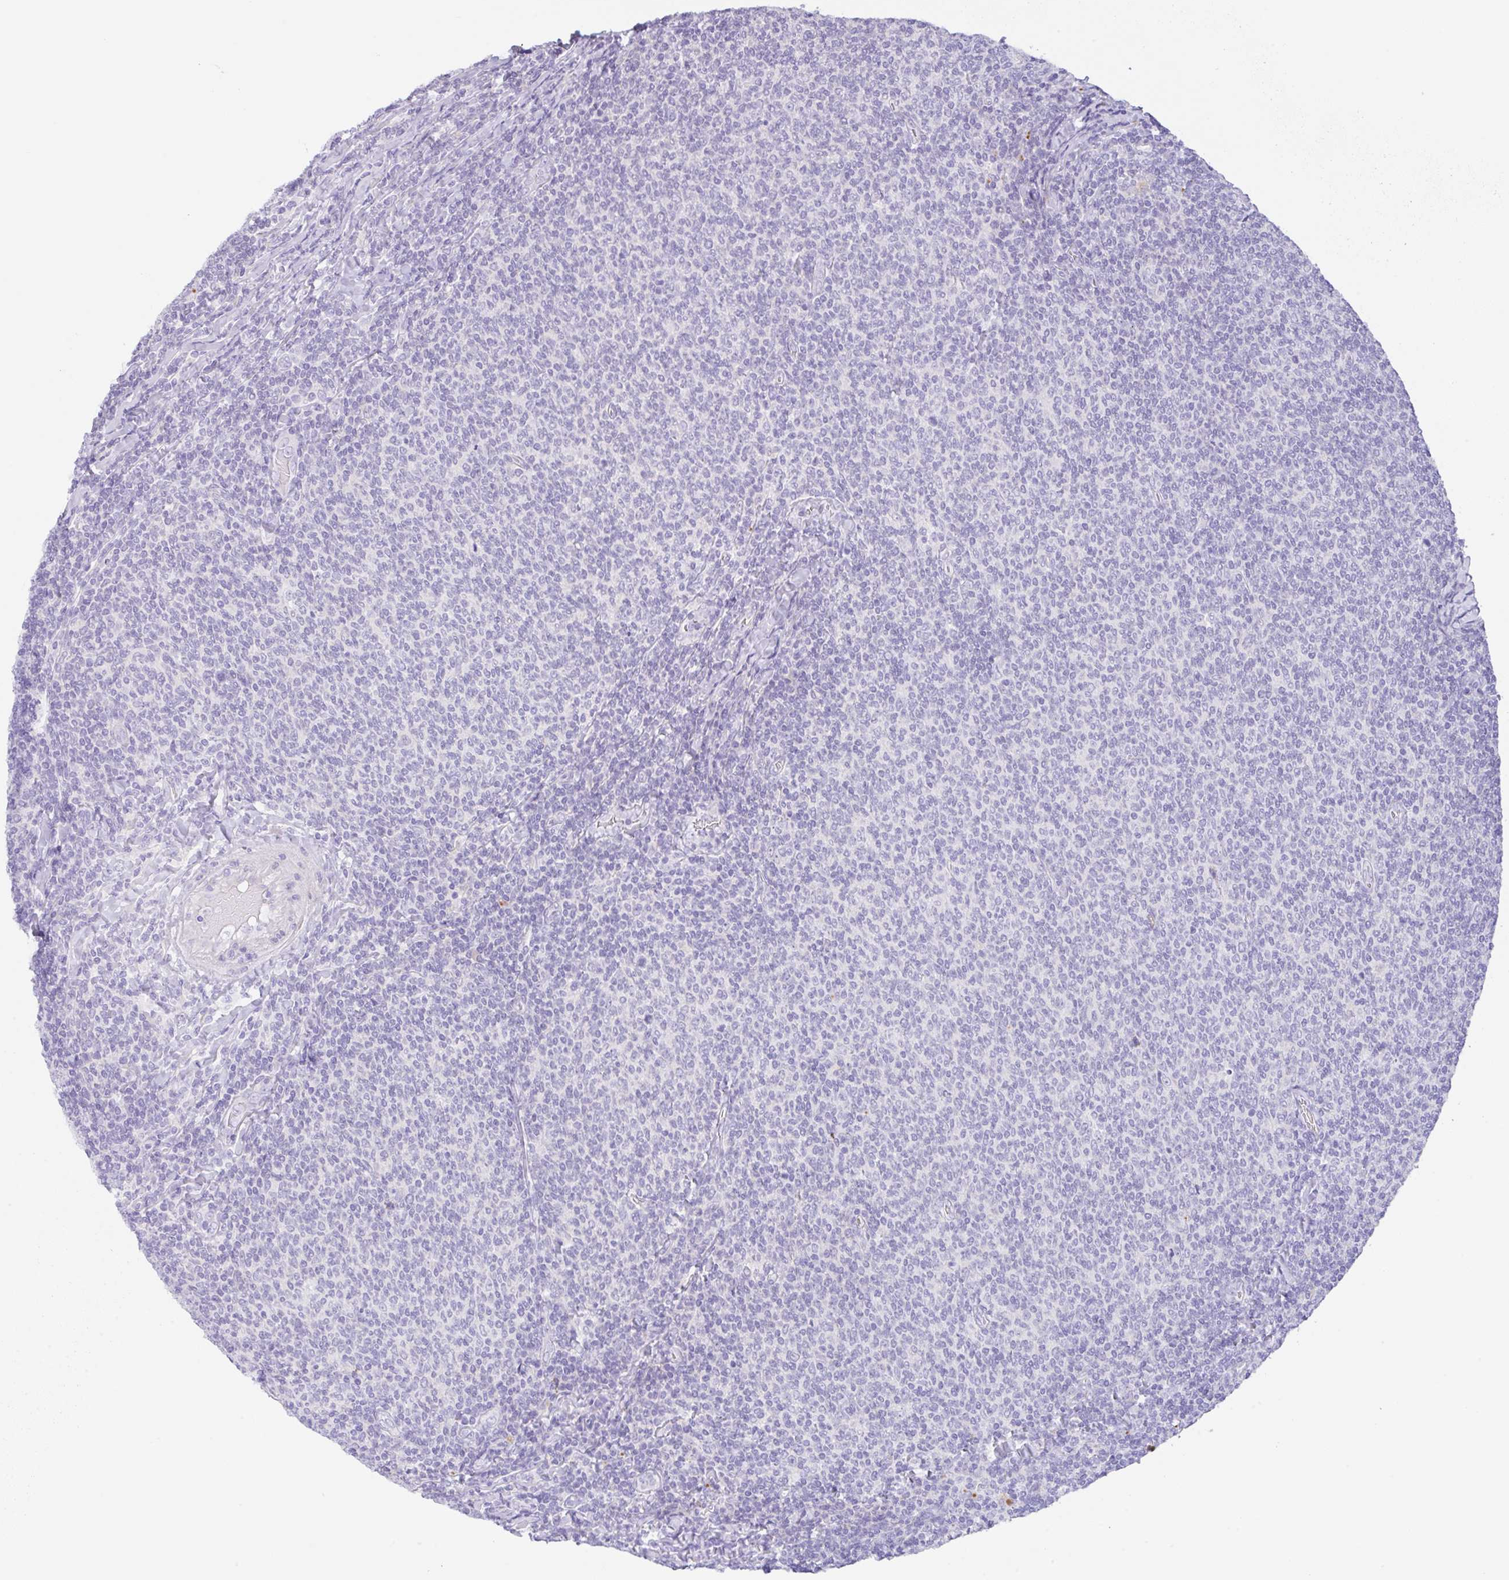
{"staining": {"intensity": "negative", "quantity": "none", "location": "none"}, "tissue": "lymphoma", "cell_type": "Tumor cells", "image_type": "cancer", "snomed": [{"axis": "morphology", "description": "Malignant lymphoma, non-Hodgkin's type, Low grade"}, {"axis": "topography", "description": "Lymph node"}], "caption": "IHC of lymphoma reveals no staining in tumor cells. (DAB immunohistochemistry (IHC), high magnification).", "gene": "TRAF4", "patient": {"sex": "male", "age": 52}}